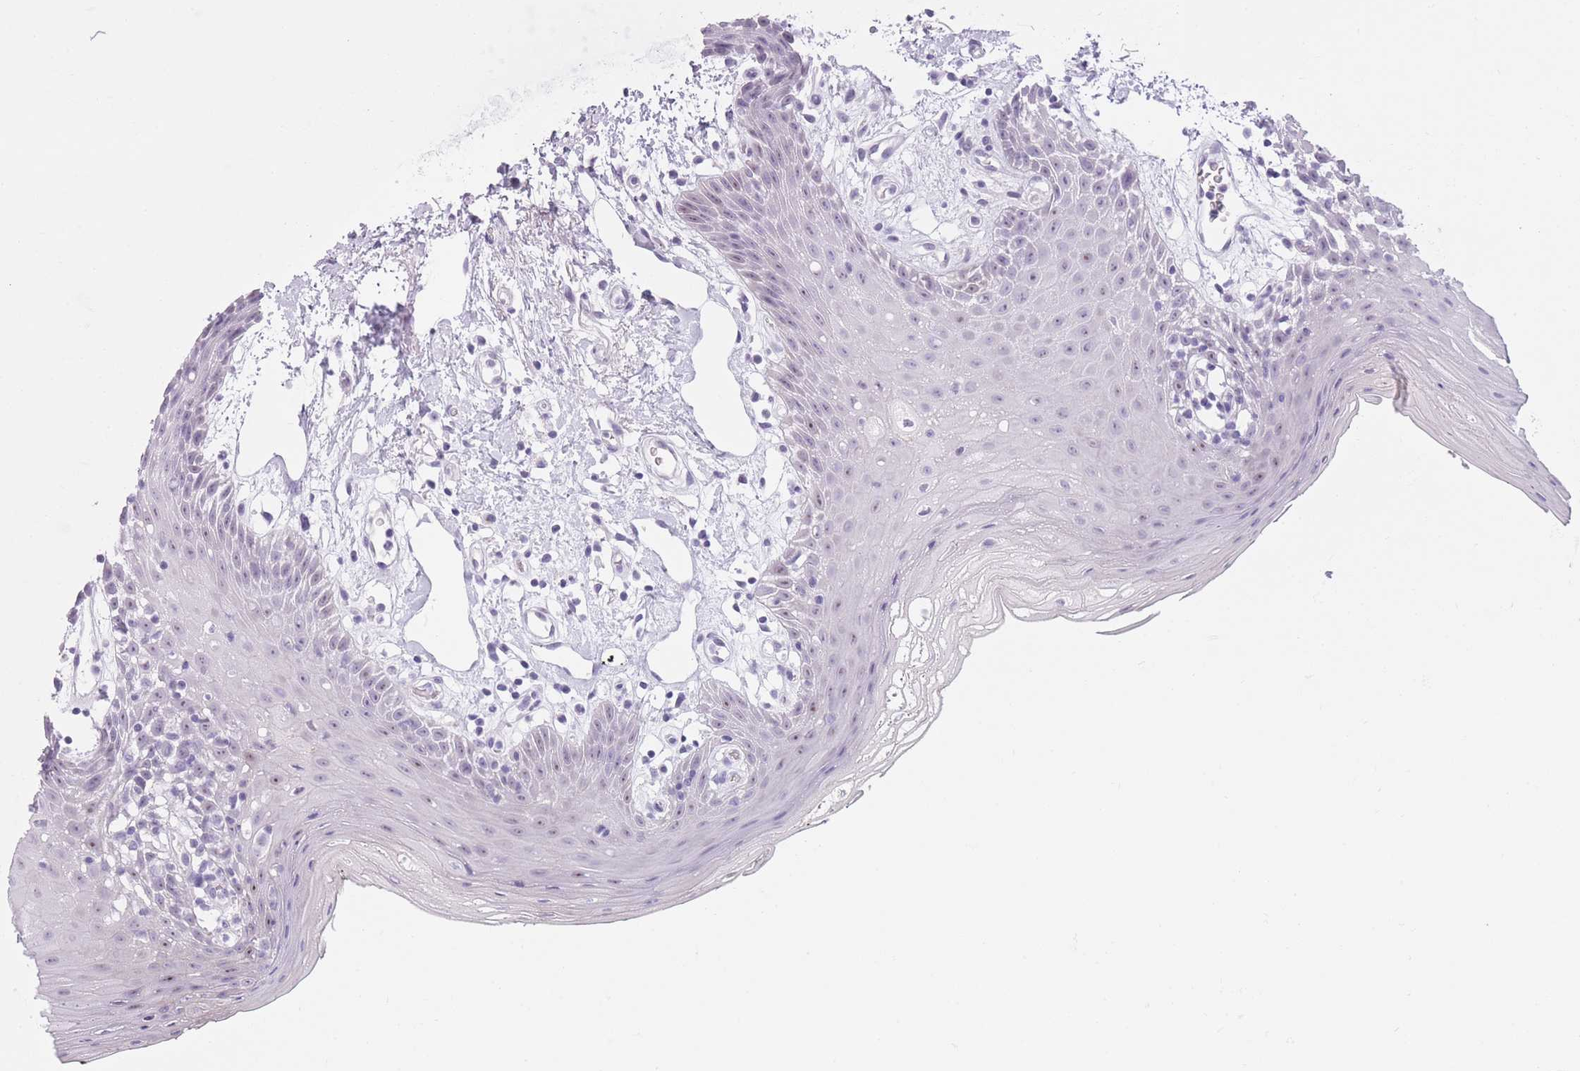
{"staining": {"intensity": "weak", "quantity": "<25%", "location": "nuclear"}, "tissue": "oral mucosa", "cell_type": "Squamous epithelial cells", "image_type": "normal", "snomed": [{"axis": "morphology", "description": "Normal tissue, NOS"}, {"axis": "topography", "description": "Oral tissue"}, {"axis": "topography", "description": "Tounge, NOS"}], "caption": "DAB (3,3'-diaminobenzidine) immunohistochemical staining of unremarkable oral mucosa shows no significant expression in squamous epithelial cells. (Immunohistochemistry, brightfield microscopy, high magnification).", "gene": "GOLGA6A", "patient": {"sex": "female", "age": 59}}